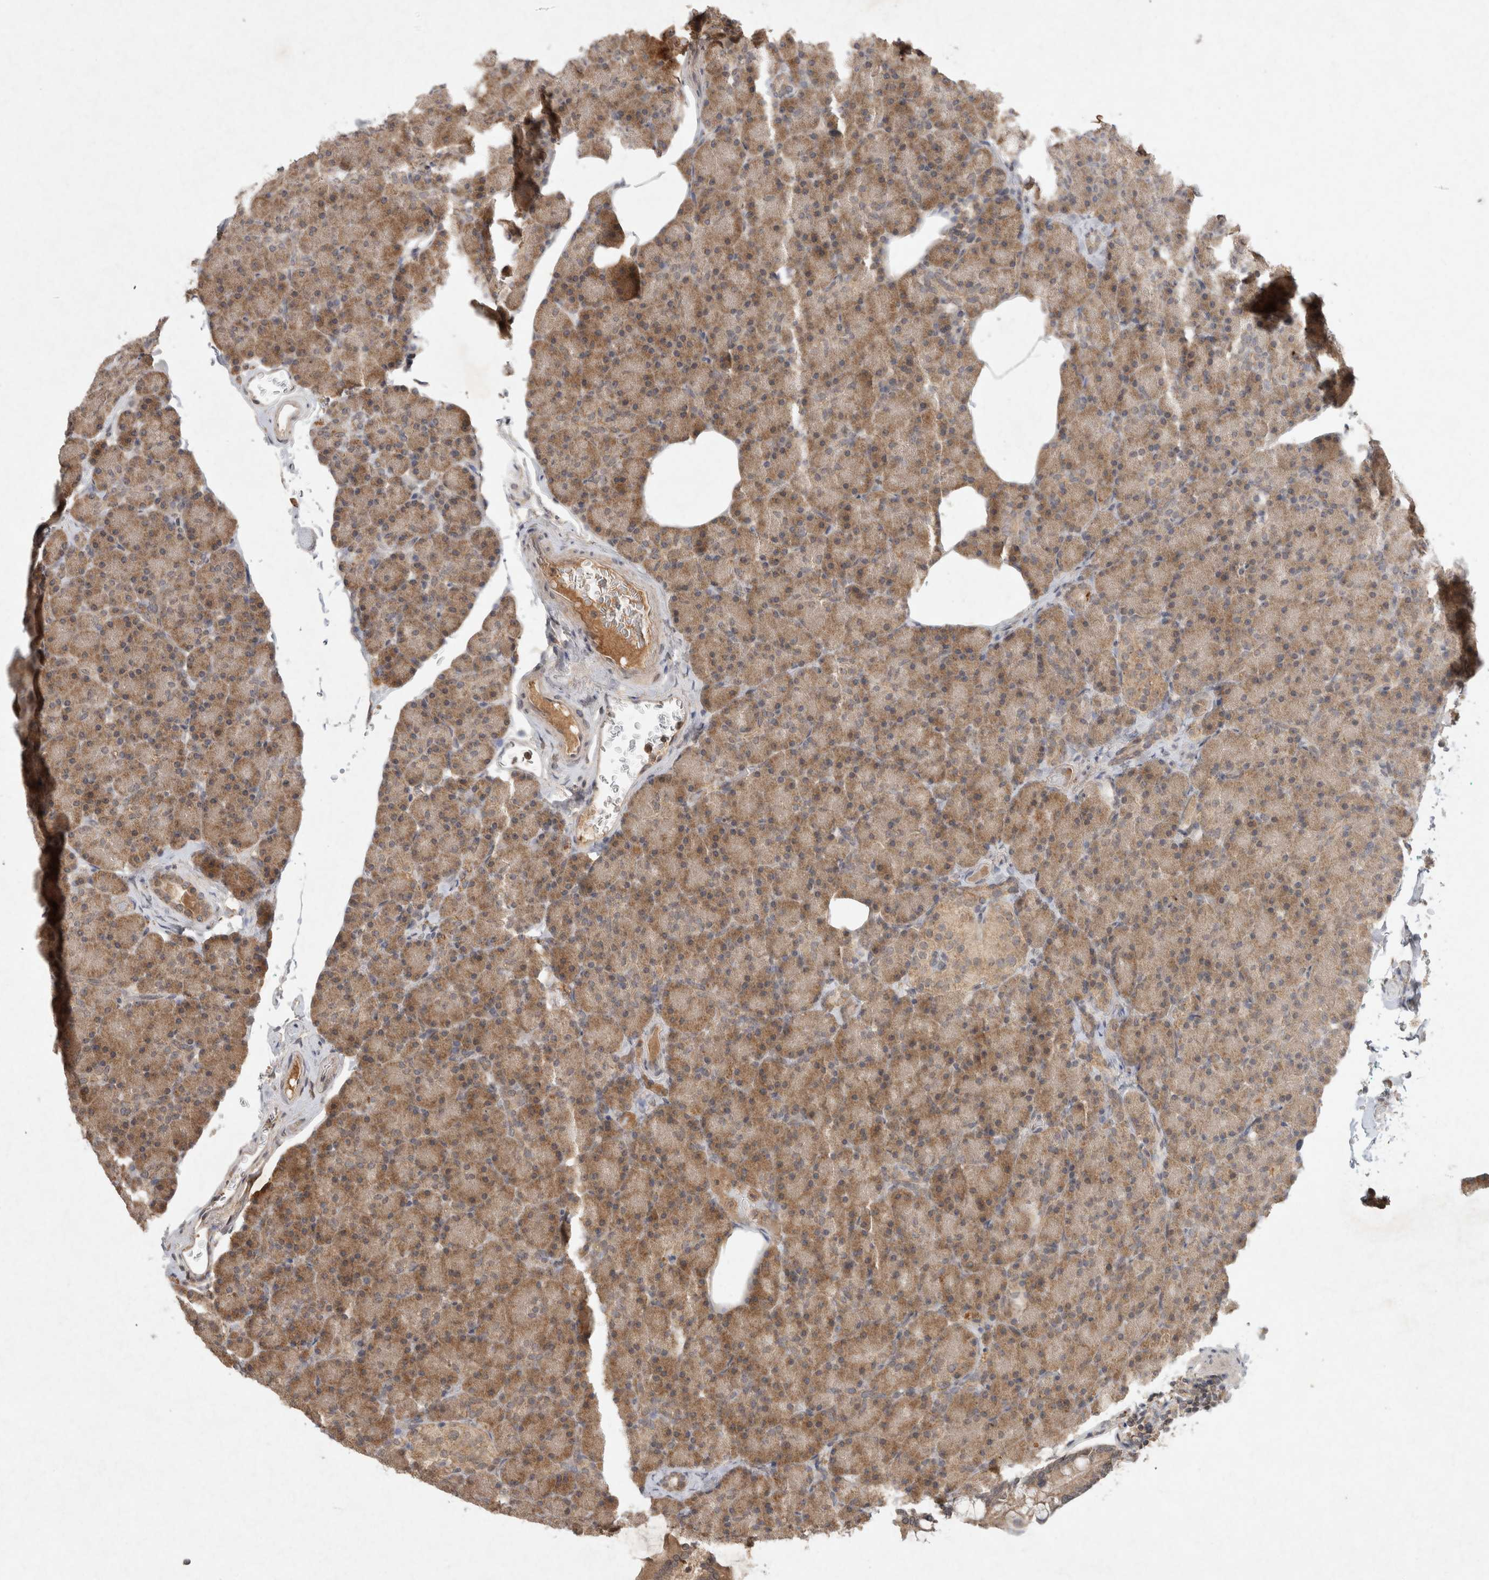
{"staining": {"intensity": "moderate", "quantity": ">75%", "location": "cytoplasmic/membranous"}, "tissue": "pancreas", "cell_type": "Exocrine glandular cells", "image_type": "normal", "snomed": [{"axis": "morphology", "description": "Normal tissue, NOS"}, {"axis": "topography", "description": "Pancreas"}], "caption": "This photomicrograph displays immunohistochemistry (IHC) staining of benign human pancreas, with medium moderate cytoplasmic/membranous expression in approximately >75% of exocrine glandular cells.", "gene": "LOXL2", "patient": {"sex": "female", "age": 43}}